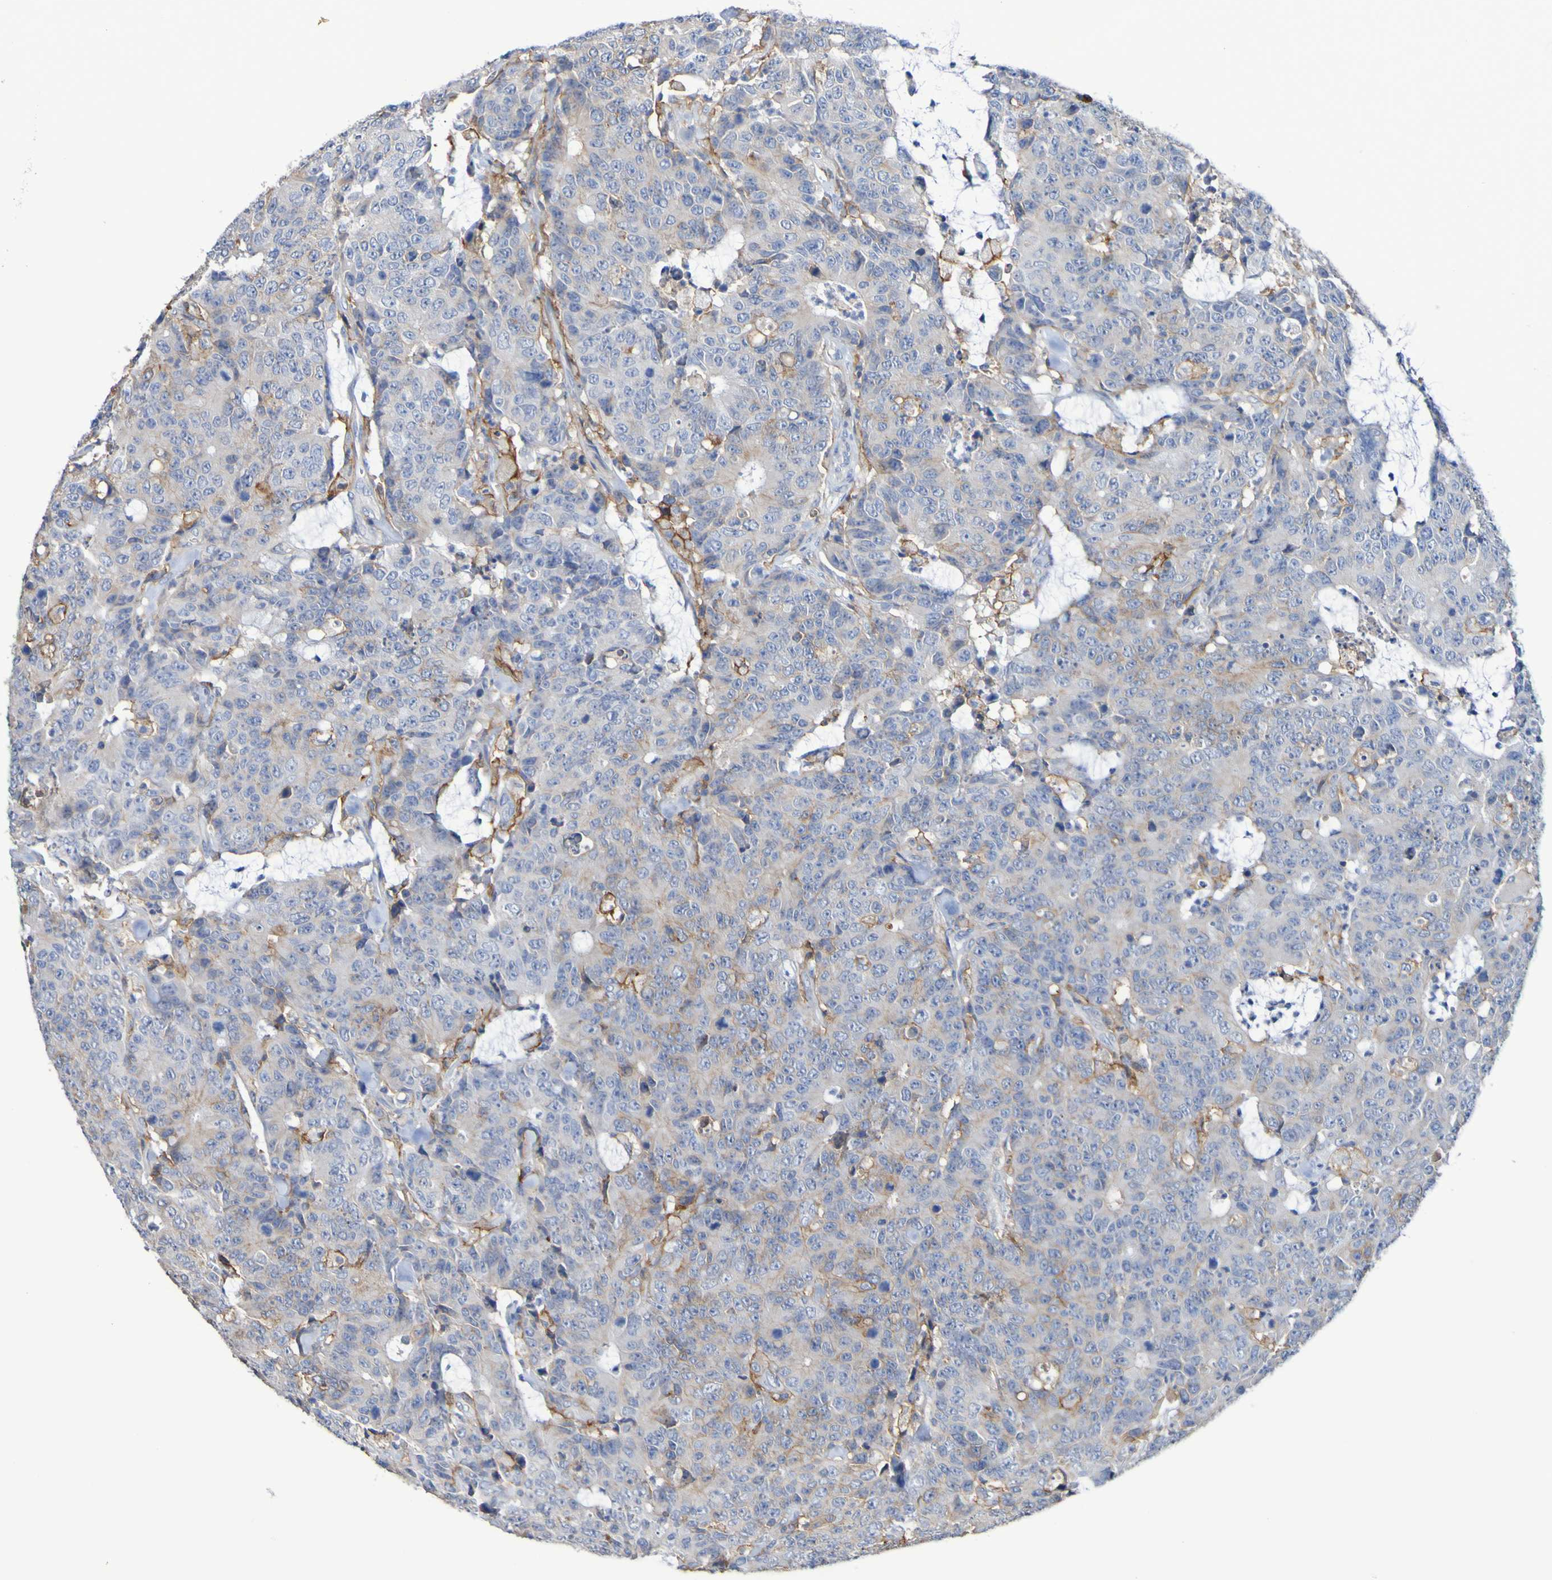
{"staining": {"intensity": "moderate", "quantity": "<25%", "location": "cytoplasmic/membranous"}, "tissue": "colorectal cancer", "cell_type": "Tumor cells", "image_type": "cancer", "snomed": [{"axis": "morphology", "description": "Adenocarcinoma, NOS"}, {"axis": "topography", "description": "Colon"}], "caption": "A brown stain highlights moderate cytoplasmic/membranous expression of a protein in human colorectal cancer (adenocarcinoma) tumor cells.", "gene": "SLC3A2", "patient": {"sex": "female", "age": 86}}